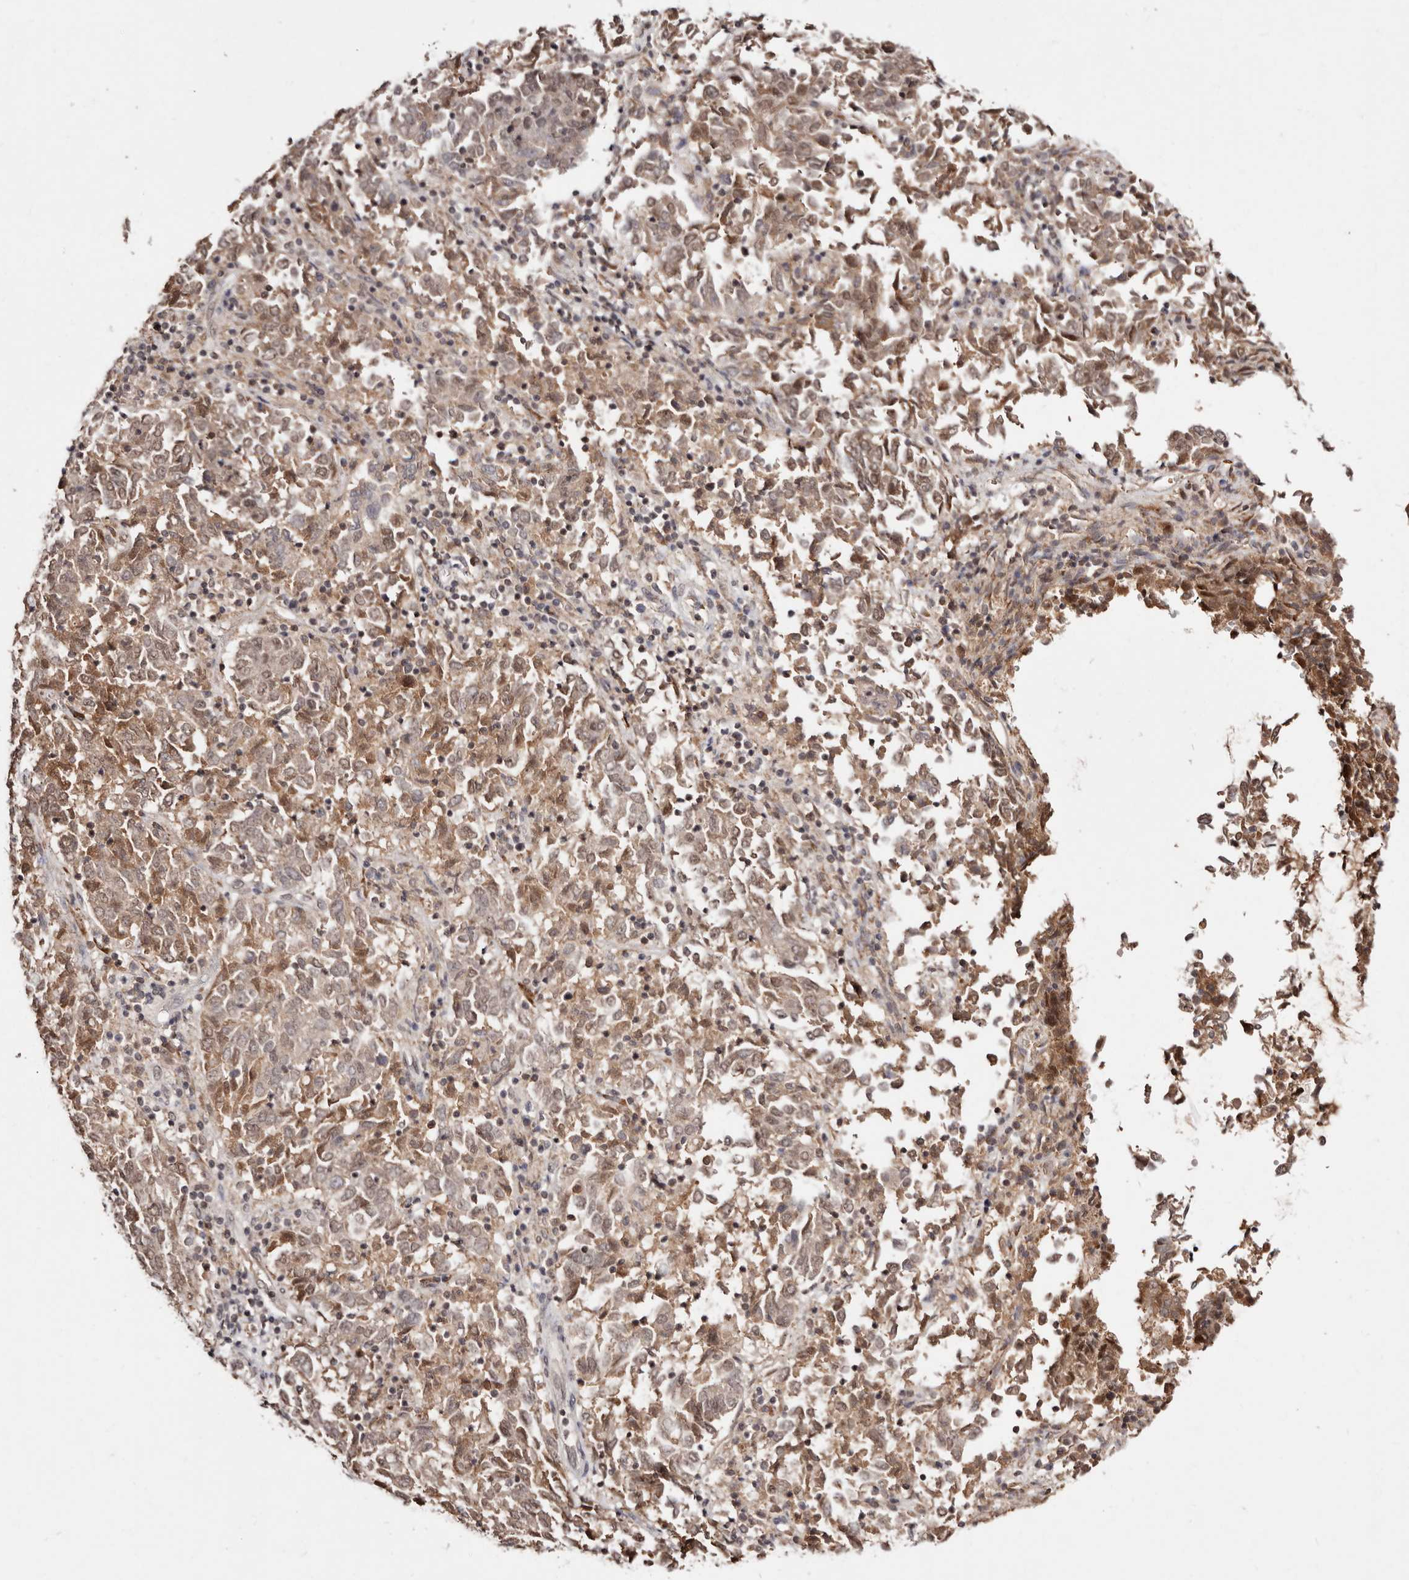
{"staining": {"intensity": "moderate", "quantity": ">75%", "location": "cytoplasmic/membranous,nuclear"}, "tissue": "endometrial cancer", "cell_type": "Tumor cells", "image_type": "cancer", "snomed": [{"axis": "morphology", "description": "Adenocarcinoma, NOS"}, {"axis": "topography", "description": "Endometrium"}], "caption": "Endometrial adenocarcinoma stained with DAB (3,3'-diaminobenzidine) IHC demonstrates medium levels of moderate cytoplasmic/membranous and nuclear staining in approximately >75% of tumor cells.", "gene": "BICRAL", "patient": {"sex": "female", "age": 80}}